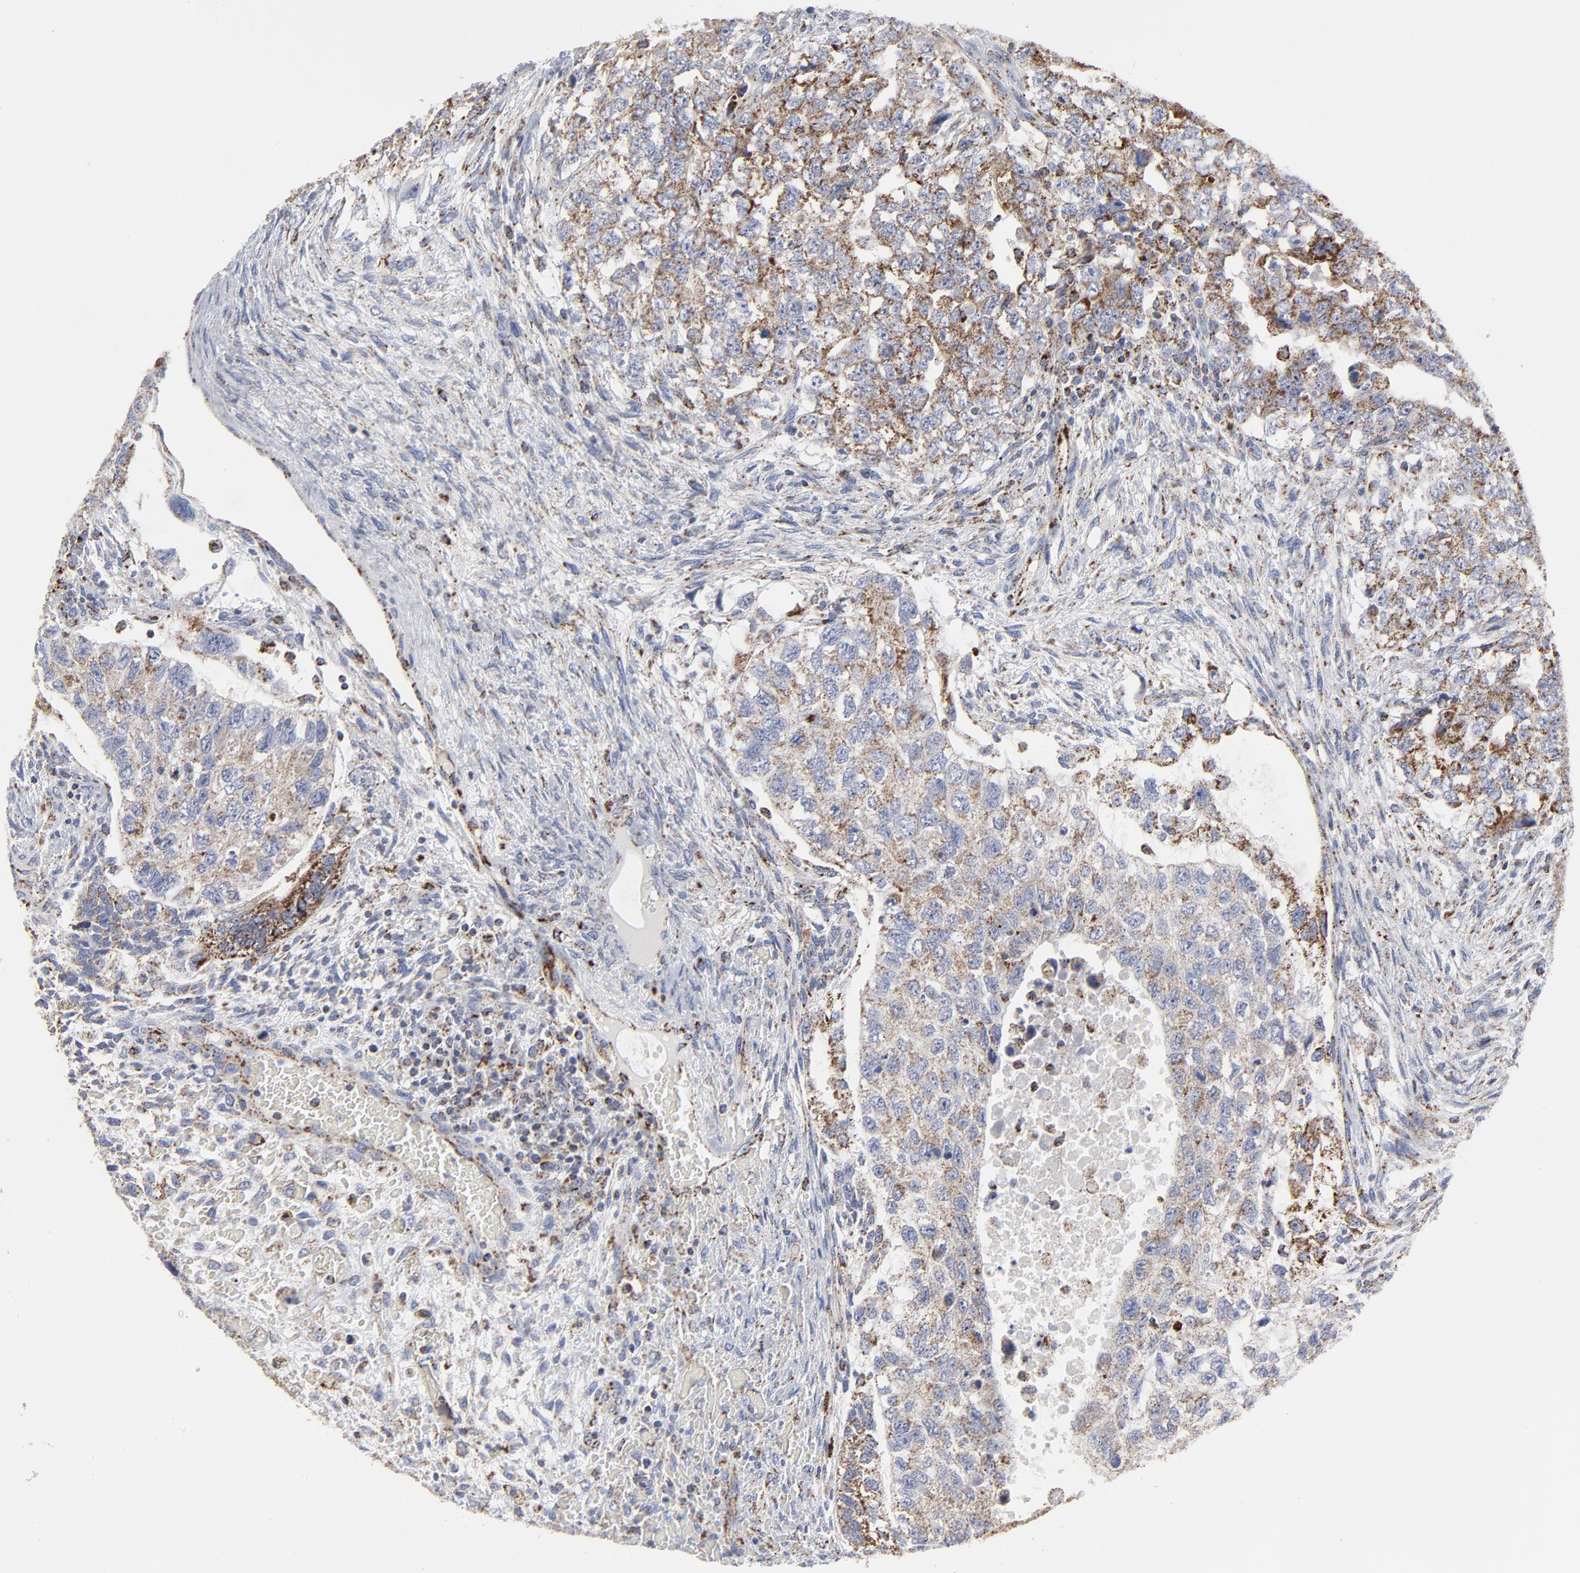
{"staining": {"intensity": "weak", "quantity": ">75%", "location": "cytoplasmic/membranous"}, "tissue": "testis cancer", "cell_type": "Tumor cells", "image_type": "cancer", "snomed": [{"axis": "morphology", "description": "Carcinoma, Embryonal, NOS"}, {"axis": "topography", "description": "Testis"}], "caption": "Human testis cancer stained for a protein (brown) exhibits weak cytoplasmic/membranous positive expression in about >75% of tumor cells.", "gene": "TXNRD2", "patient": {"sex": "male", "age": 36}}